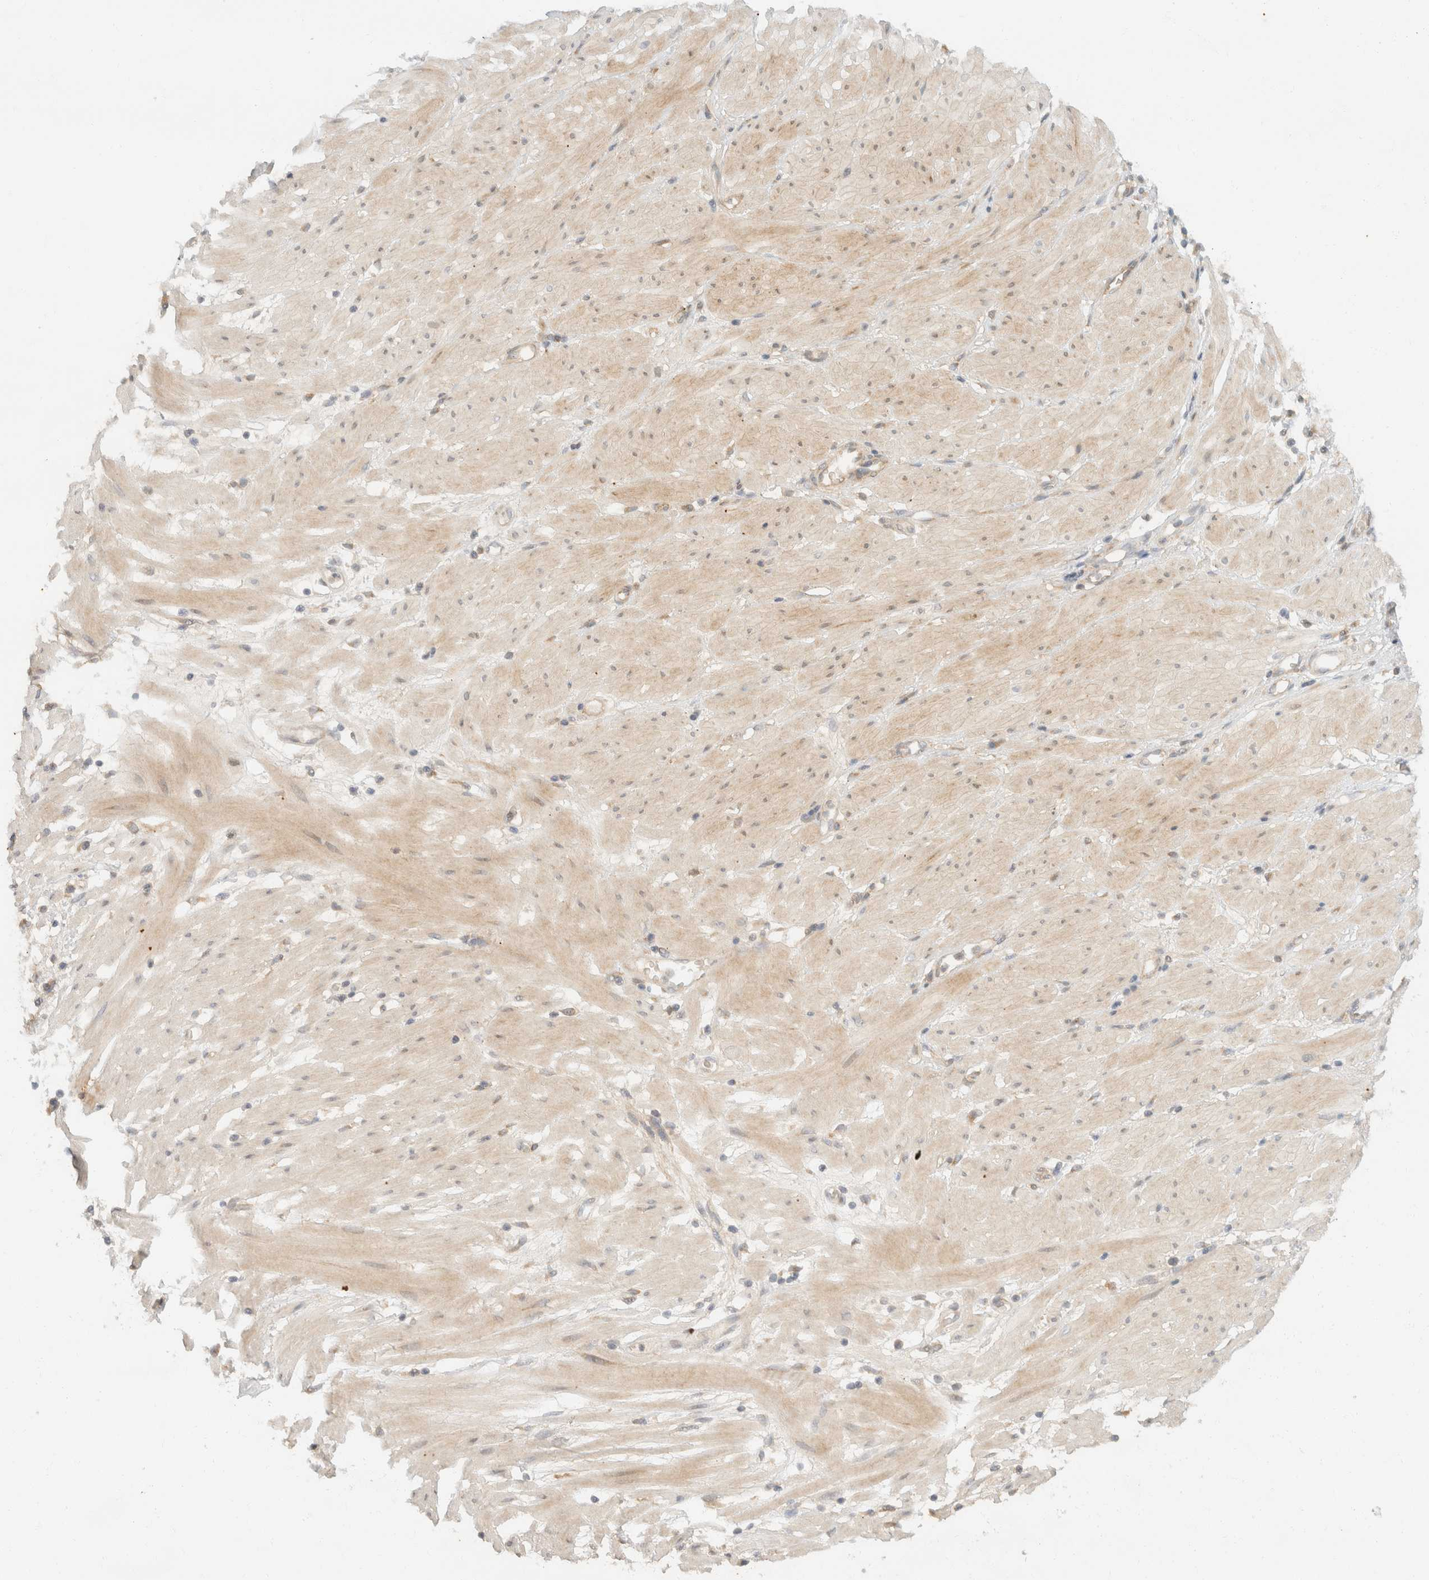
{"staining": {"intensity": "negative", "quantity": "none", "location": "none"}, "tissue": "stomach cancer", "cell_type": "Tumor cells", "image_type": "cancer", "snomed": [{"axis": "morphology", "description": "Adenocarcinoma, NOS"}, {"axis": "topography", "description": "Stomach"}, {"axis": "topography", "description": "Stomach, lower"}], "caption": "An image of stomach adenocarcinoma stained for a protein reveals no brown staining in tumor cells. (Brightfield microscopy of DAB immunohistochemistry (IHC) at high magnification).", "gene": "TACC1", "patient": {"sex": "female", "age": 48}}